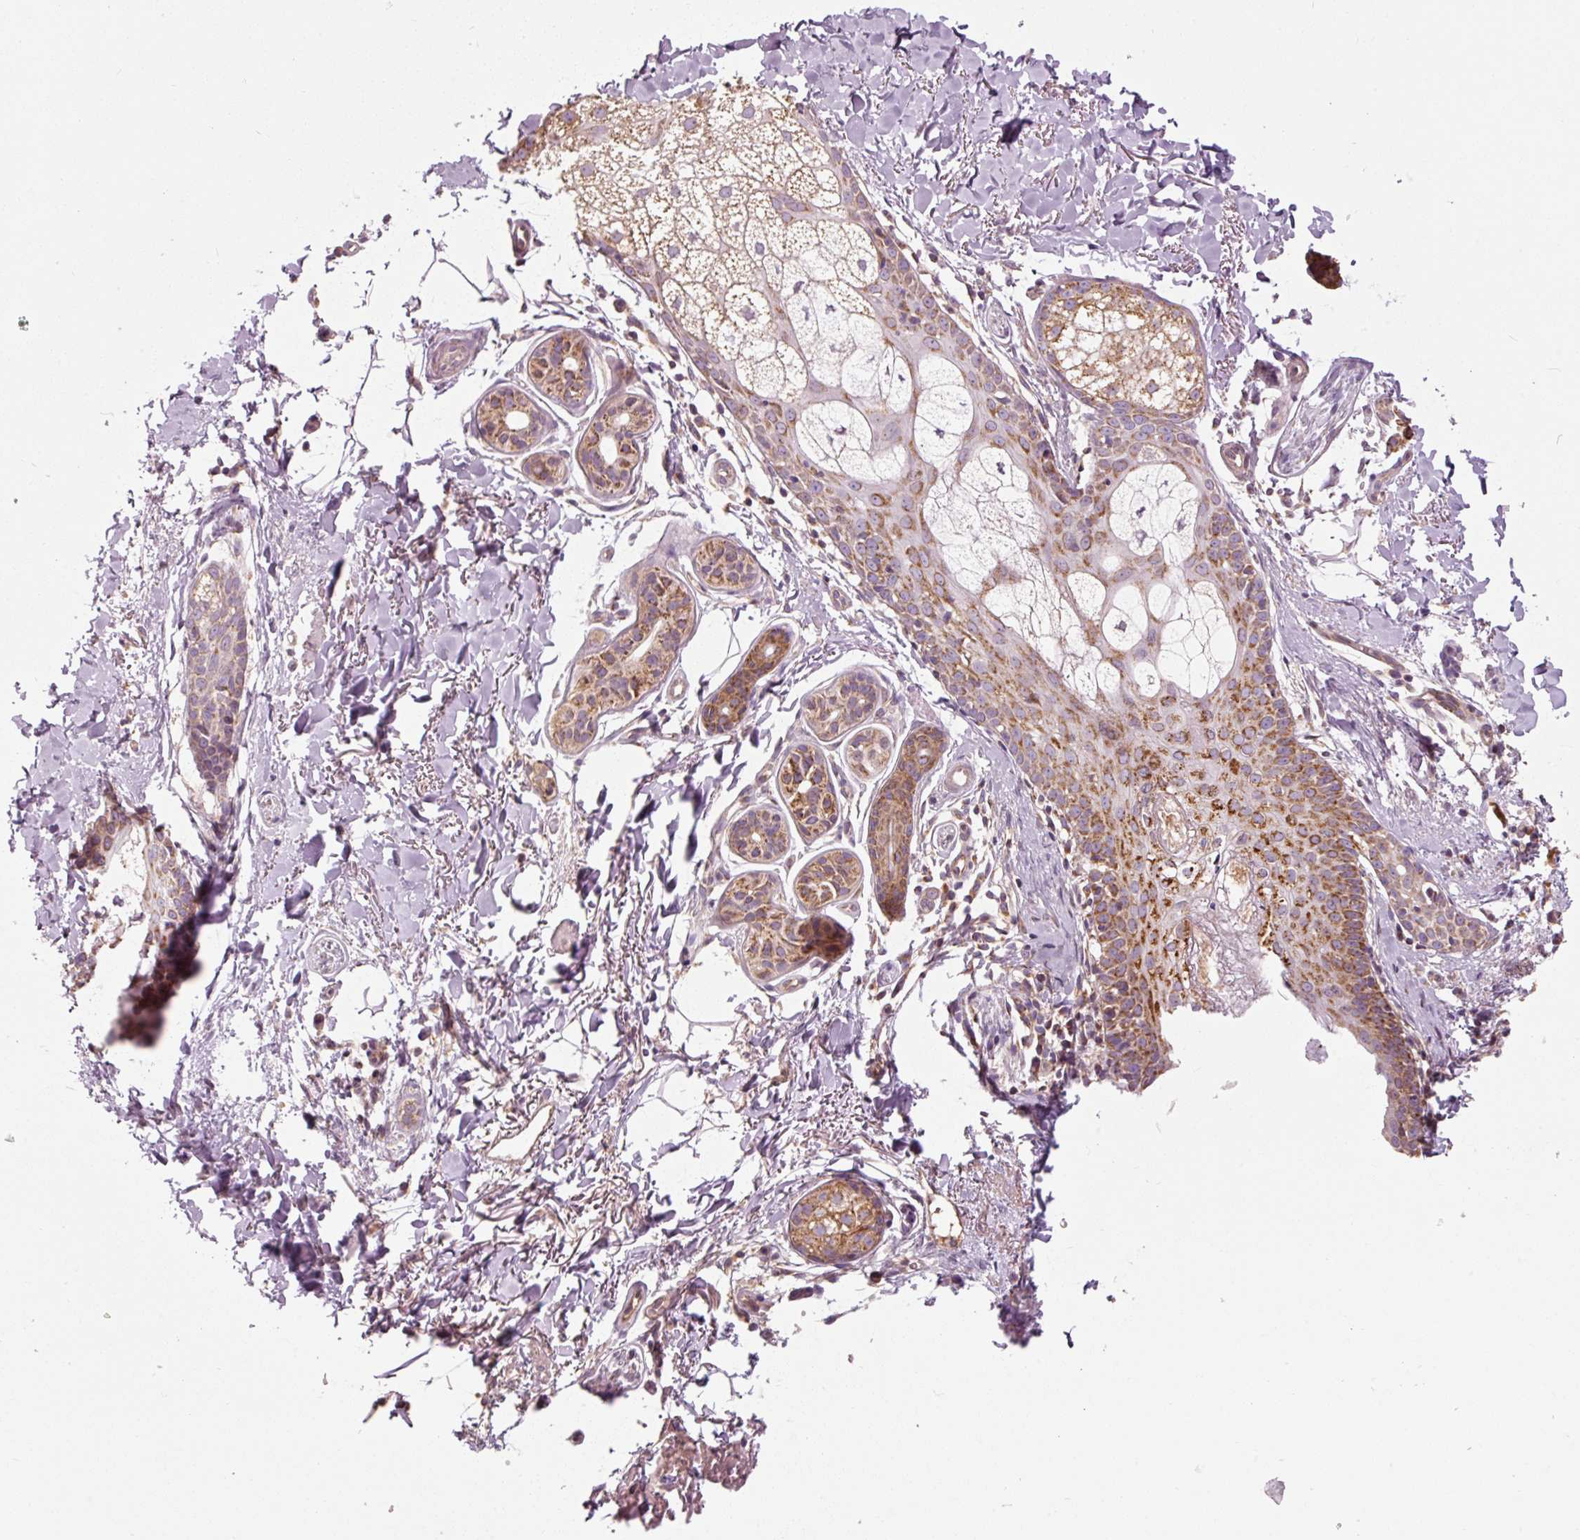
{"staining": {"intensity": "moderate", "quantity": ">75%", "location": "cytoplasmic/membranous"}, "tissue": "skin cancer", "cell_type": "Tumor cells", "image_type": "cancer", "snomed": [{"axis": "morphology", "description": "Basal cell carcinoma"}, {"axis": "topography", "description": "Skin"}], "caption": "Skin cancer (basal cell carcinoma) stained with a brown dye shows moderate cytoplasmic/membranous positive staining in about >75% of tumor cells.", "gene": "NDUFB4", "patient": {"sex": "female", "age": 60}}